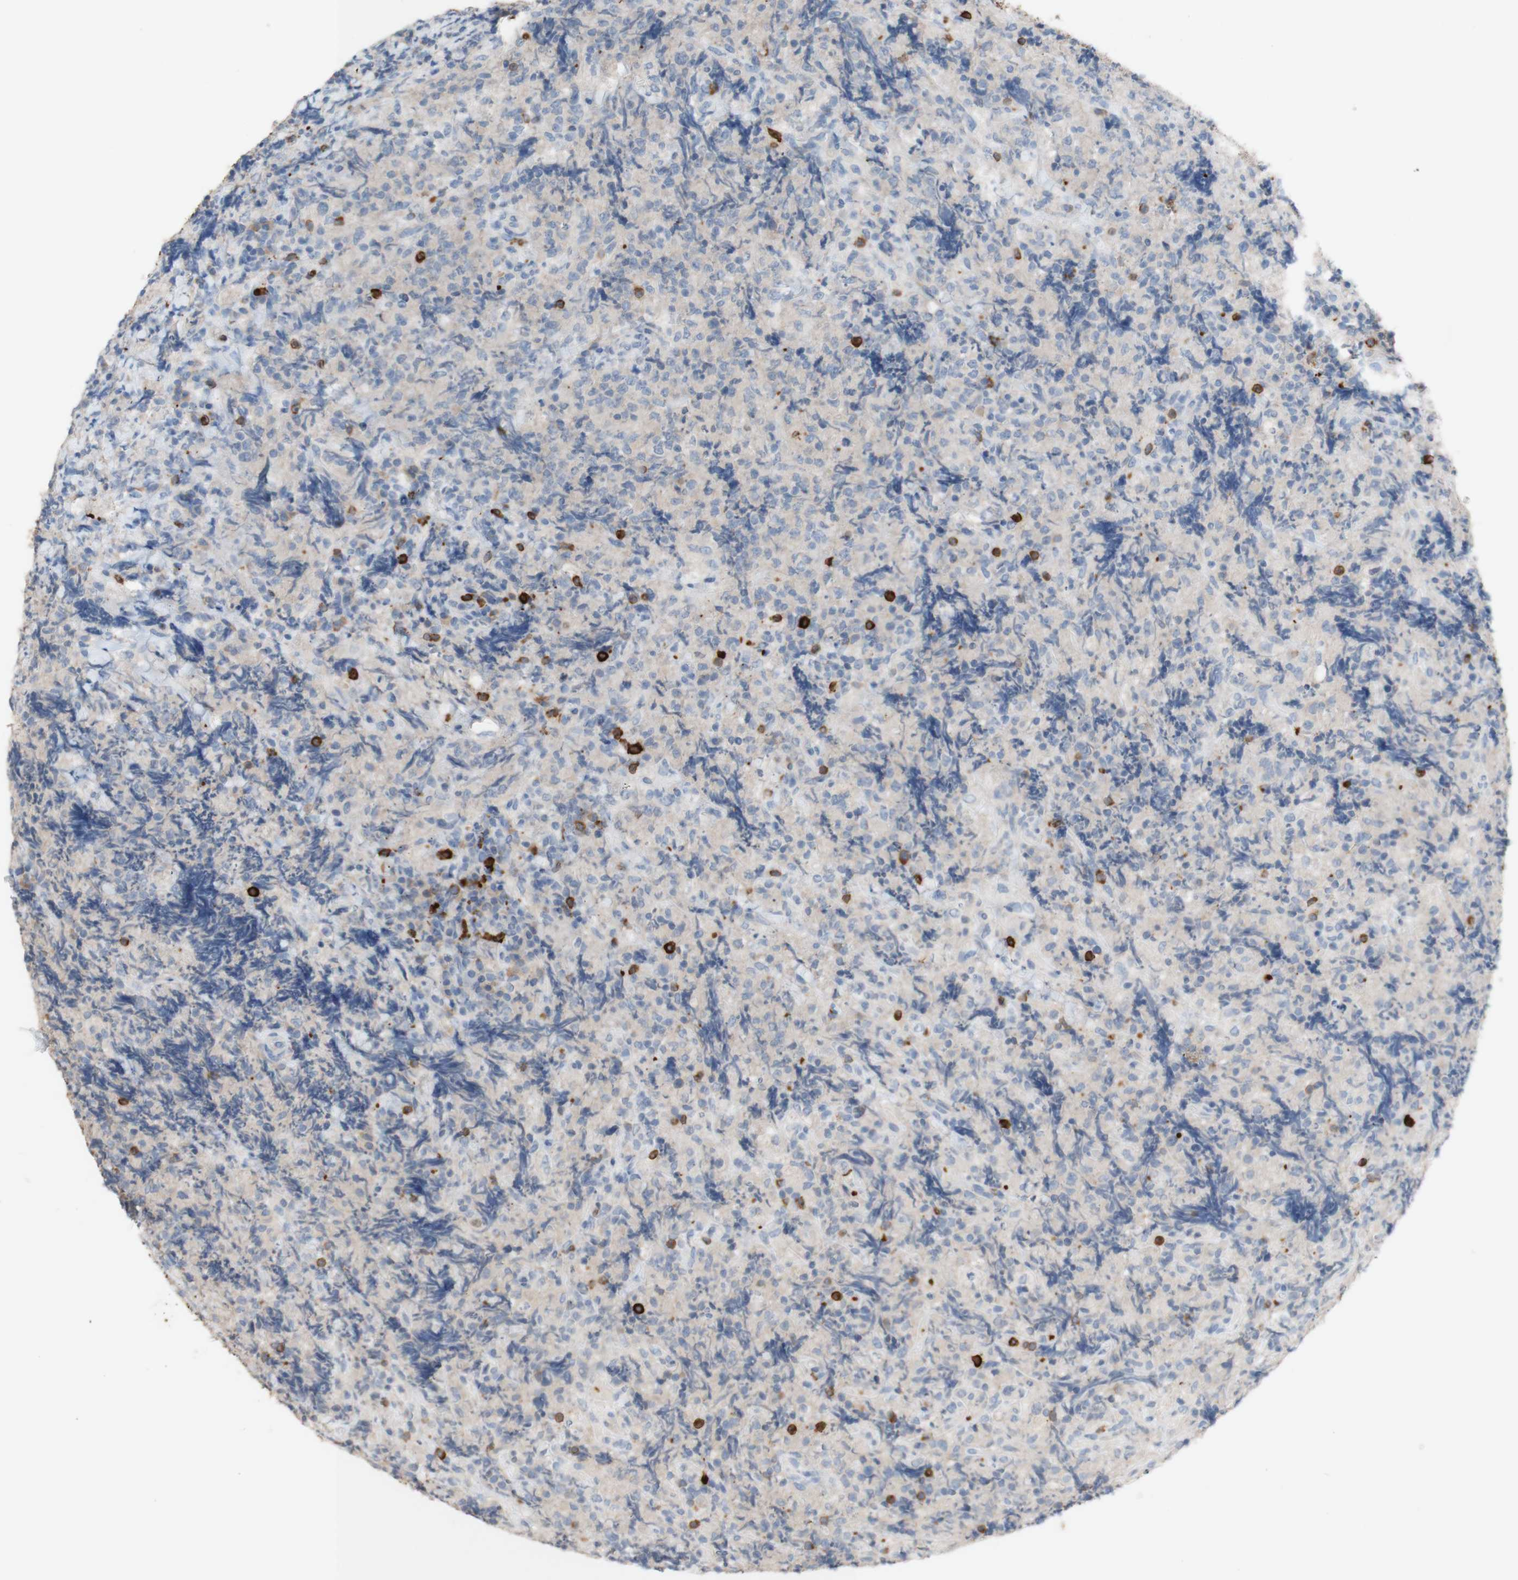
{"staining": {"intensity": "negative", "quantity": "none", "location": "none"}, "tissue": "lymphoma", "cell_type": "Tumor cells", "image_type": "cancer", "snomed": [{"axis": "morphology", "description": "Malignant lymphoma, non-Hodgkin's type, High grade"}, {"axis": "topography", "description": "Tonsil"}], "caption": "This is an immunohistochemistry (IHC) histopathology image of malignant lymphoma, non-Hodgkin's type (high-grade). There is no expression in tumor cells.", "gene": "PACSIN1", "patient": {"sex": "female", "age": 36}}